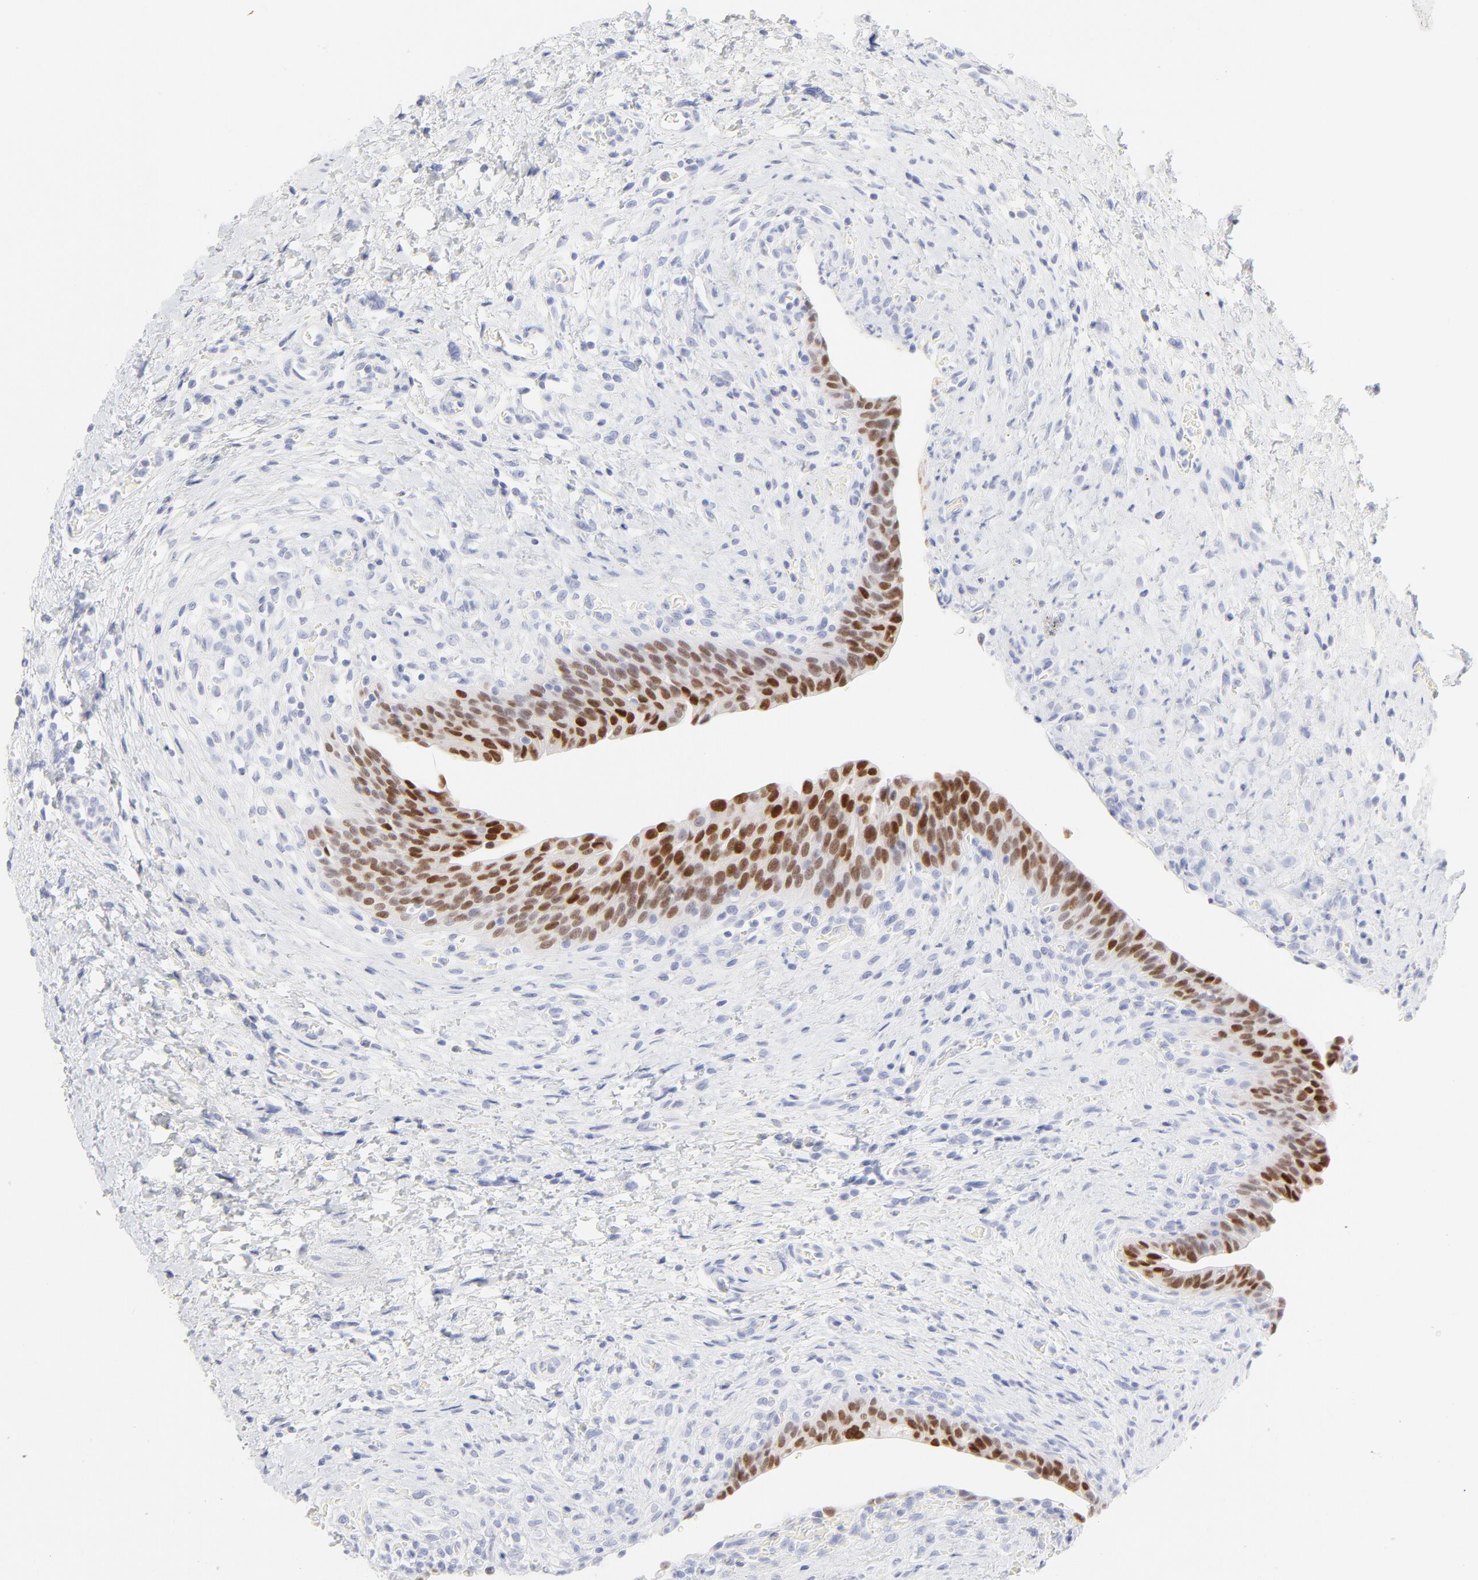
{"staining": {"intensity": "strong", "quantity": ">75%", "location": "nuclear"}, "tissue": "urinary bladder", "cell_type": "Urothelial cells", "image_type": "normal", "snomed": [{"axis": "morphology", "description": "Normal tissue, NOS"}, {"axis": "morphology", "description": "Dysplasia, NOS"}, {"axis": "topography", "description": "Urinary bladder"}], "caption": "Immunohistochemistry (IHC) micrograph of benign urinary bladder: human urinary bladder stained using IHC demonstrates high levels of strong protein expression localized specifically in the nuclear of urothelial cells, appearing as a nuclear brown color.", "gene": "ELF3", "patient": {"sex": "male", "age": 35}}